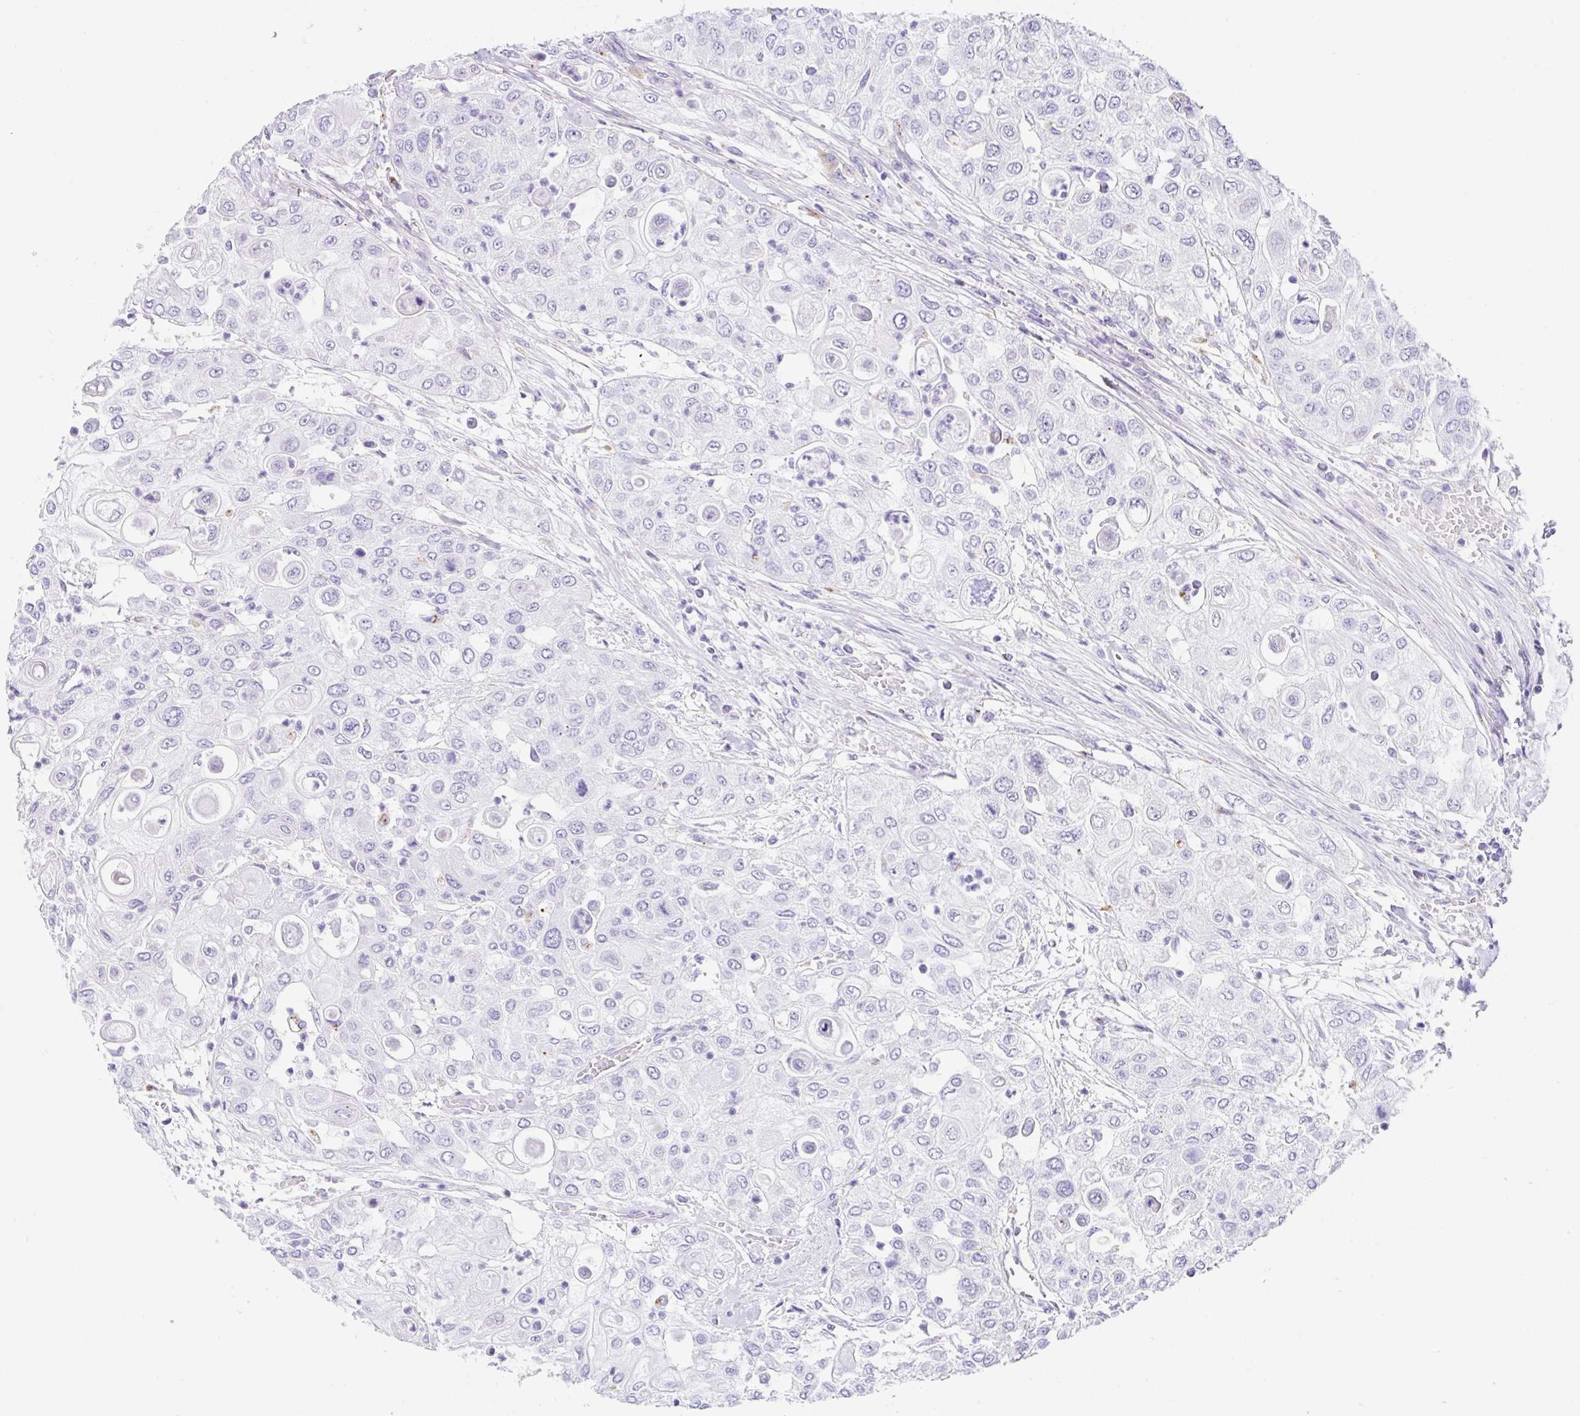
{"staining": {"intensity": "negative", "quantity": "none", "location": "none"}, "tissue": "urothelial cancer", "cell_type": "Tumor cells", "image_type": "cancer", "snomed": [{"axis": "morphology", "description": "Urothelial carcinoma, High grade"}, {"axis": "topography", "description": "Urinary bladder"}], "caption": "High power microscopy photomicrograph of an immunohistochemistry (IHC) image of urothelial cancer, revealing no significant expression in tumor cells.", "gene": "DKK4", "patient": {"sex": "female", "age": 79}}